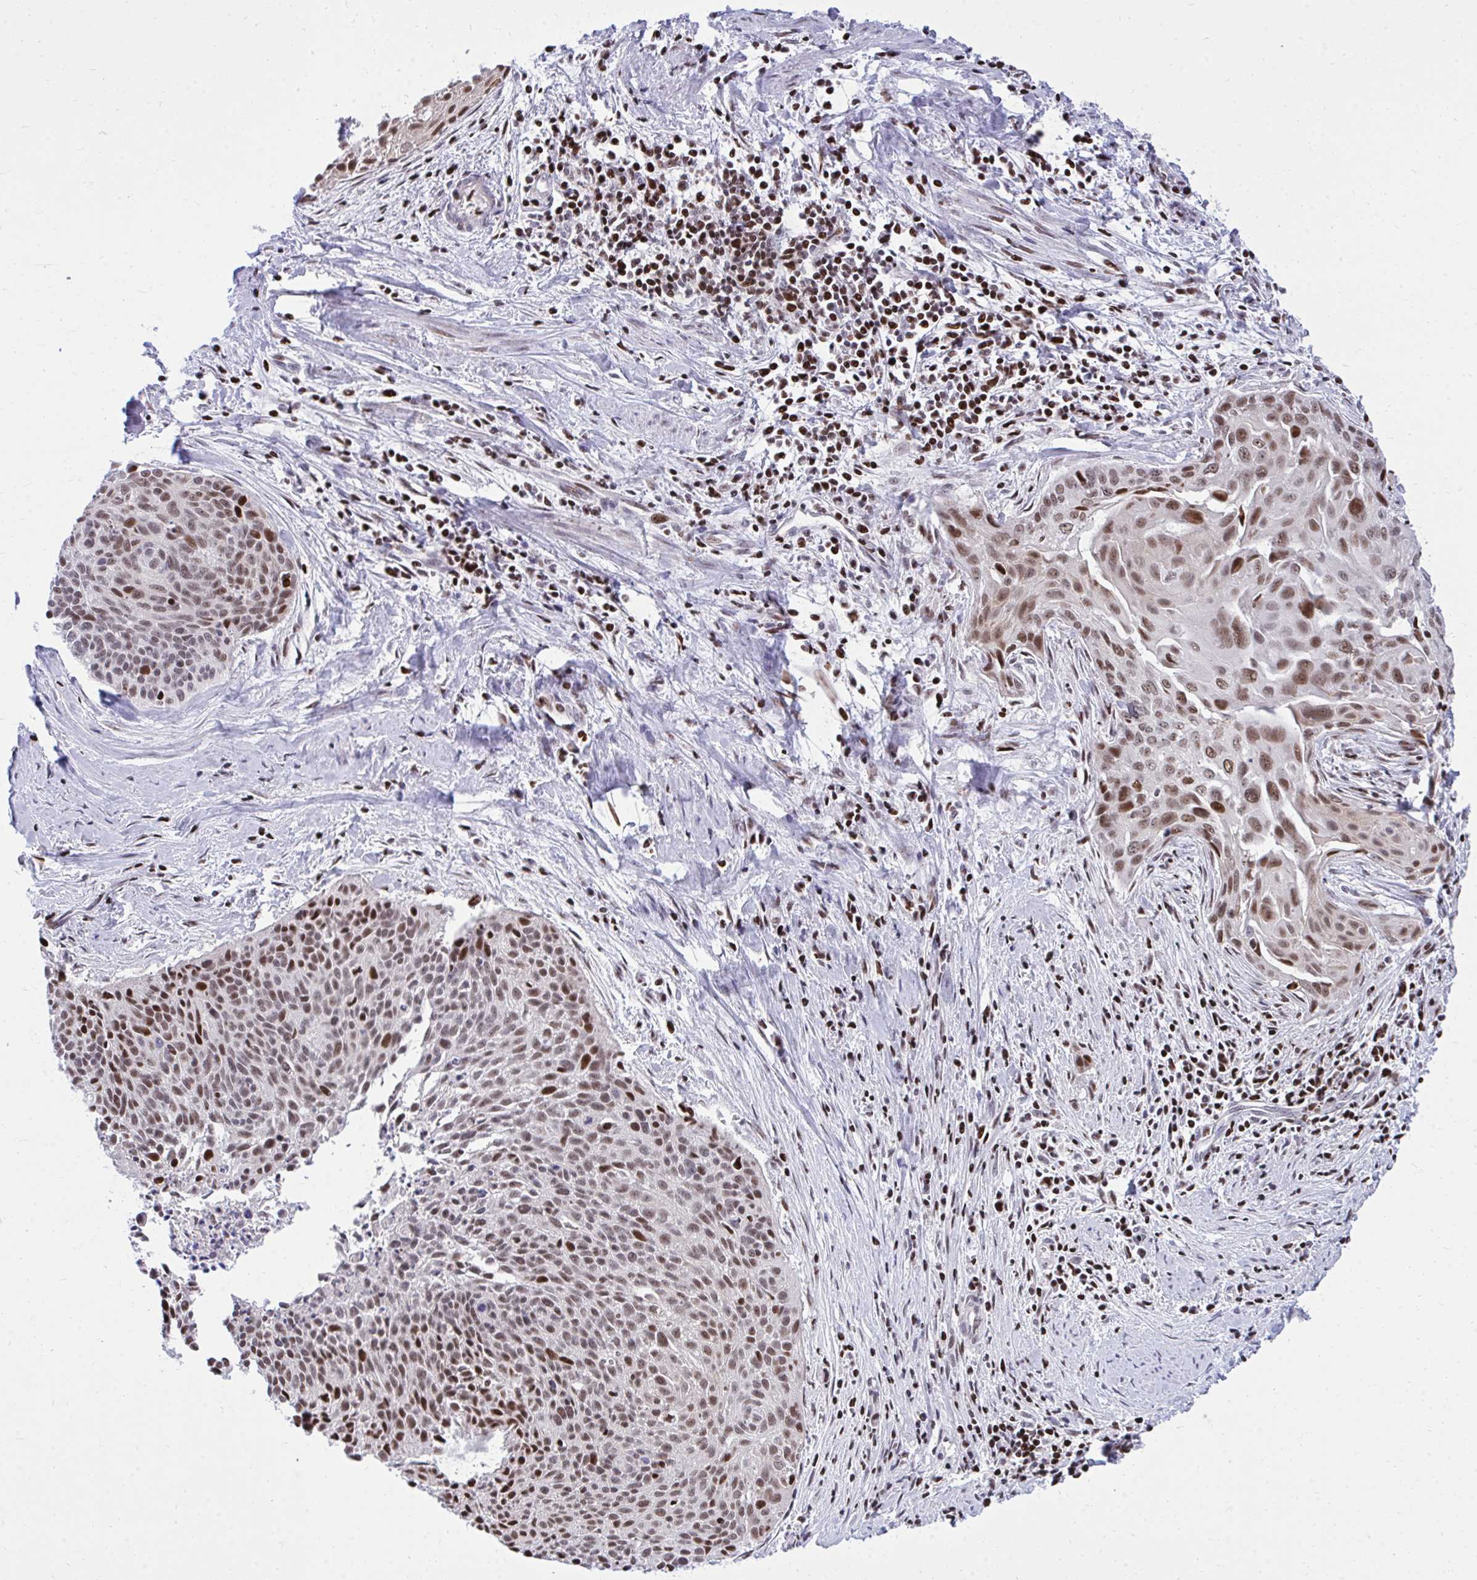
{"staining": {"intensity": "moderate", "quantity": ">75%", "location": "nuclear"}, "tissue": "cervical cancer", "cell_type": "Tumor cells", "image_type": "cancer", "snomed": [{"axis": "morphology", "description": "Squamous cell carcinoma, NOS"}, {"axis": "topography", "description": "Cervix"}], "caption": "IHC (DAB) staining of human squamous cell carcinoma (cervical) displays moderate nuclear protein expression in approximately >75% of tumor cells.", "gene": "C14orf39", "patient": {"sex": "female", "age": 55}}